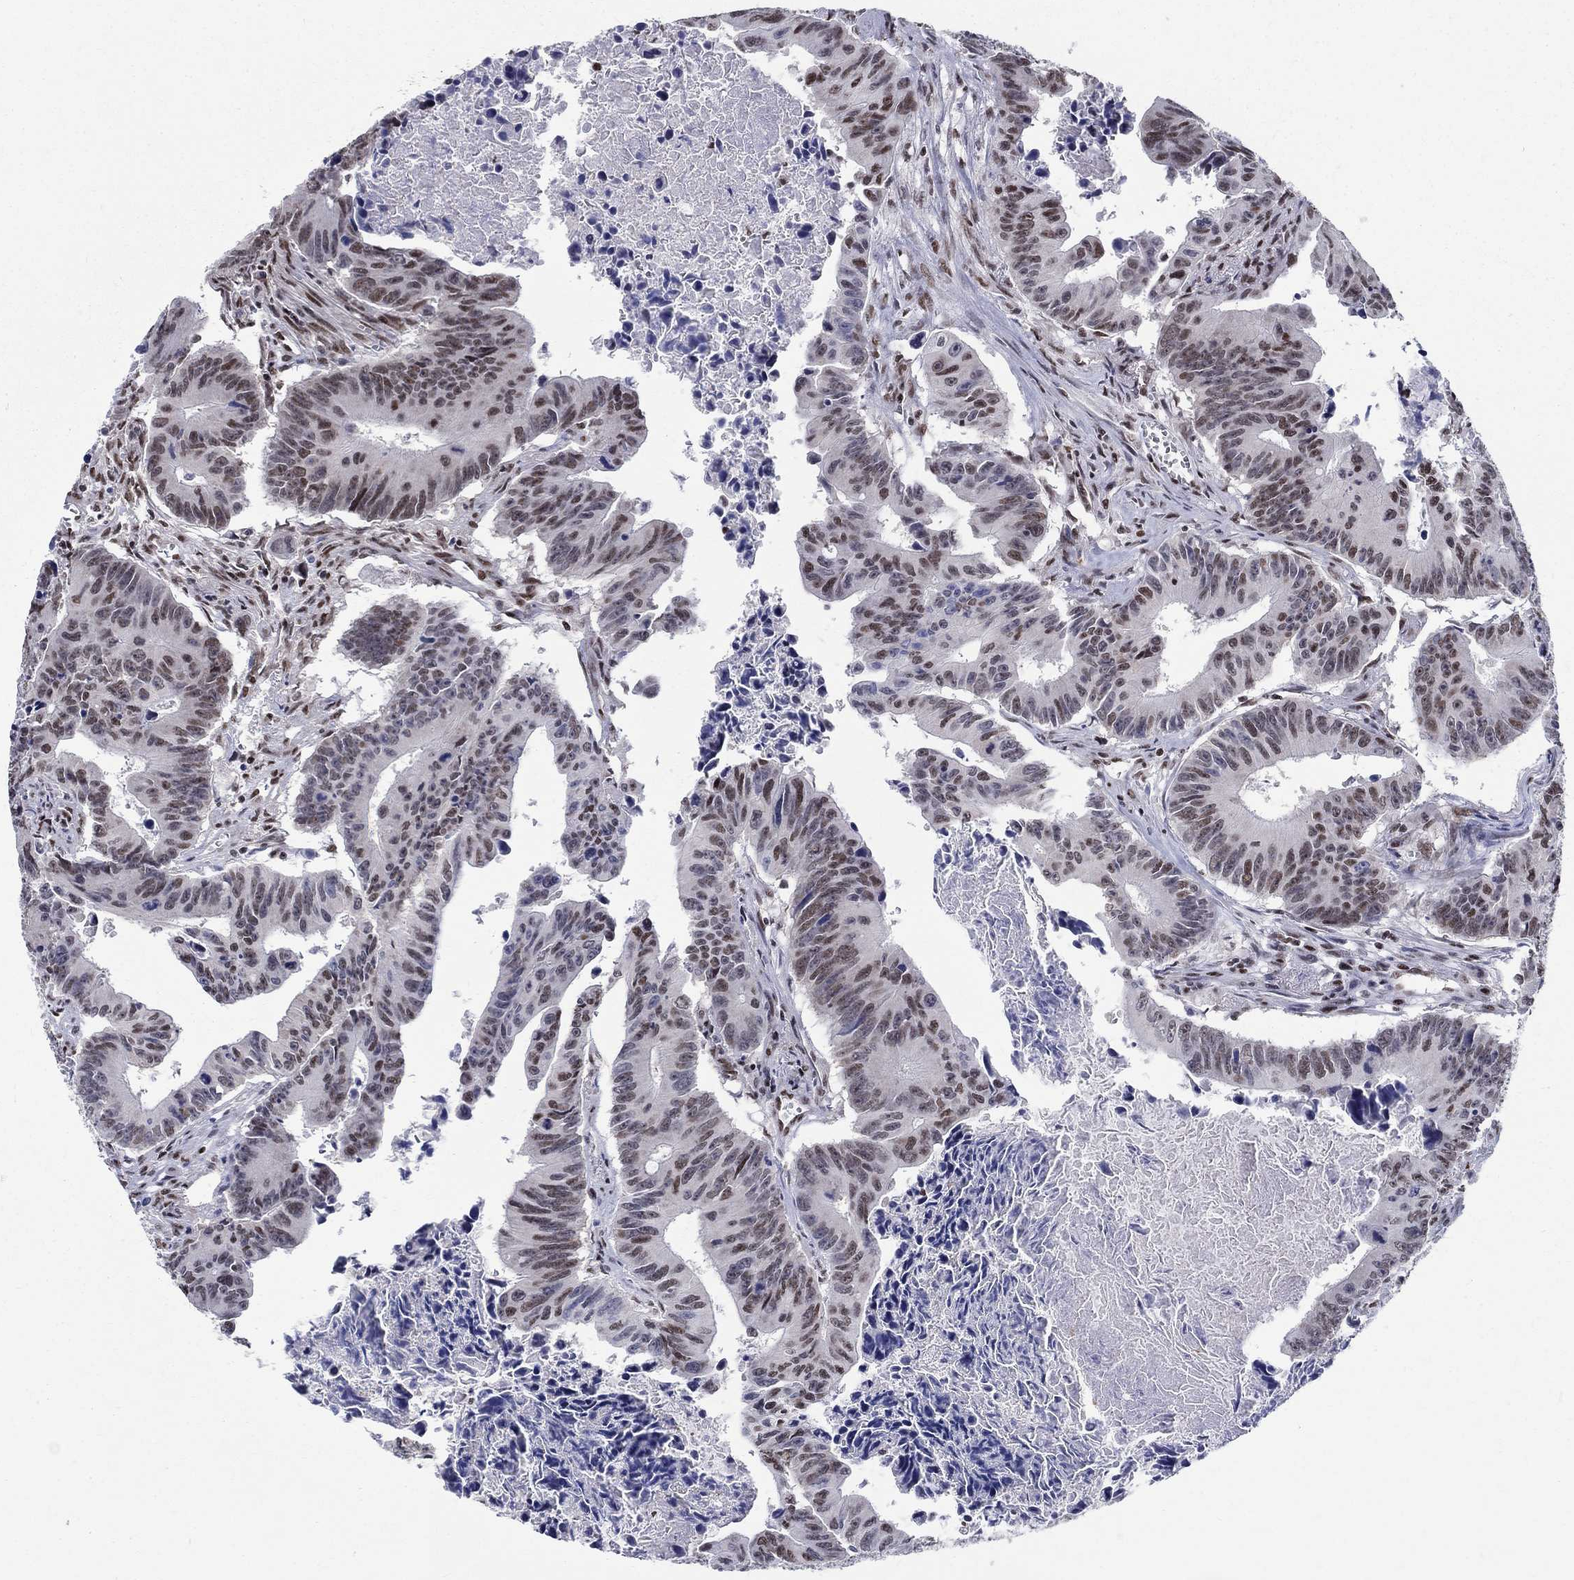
{"staining": {"intensity": "strong", "quantity": "<25%", "location": "nuclear"}, "tissue": "colorectal cancer", "cell_type": "Tumor cells", "image_type": "cancer", "snomed": [{"axis": "morphology", "description": "Adenocarcinoma, NOS"}, {"axis": "topography", "description": "Colon"}], "caption": "Colorectal cancer (adenocarcinoma) stained with a protein marker demonstrates strong staining in tumor cells.", "gene": "FBXO16", "patient": {"sex": "female", "age": 87}}